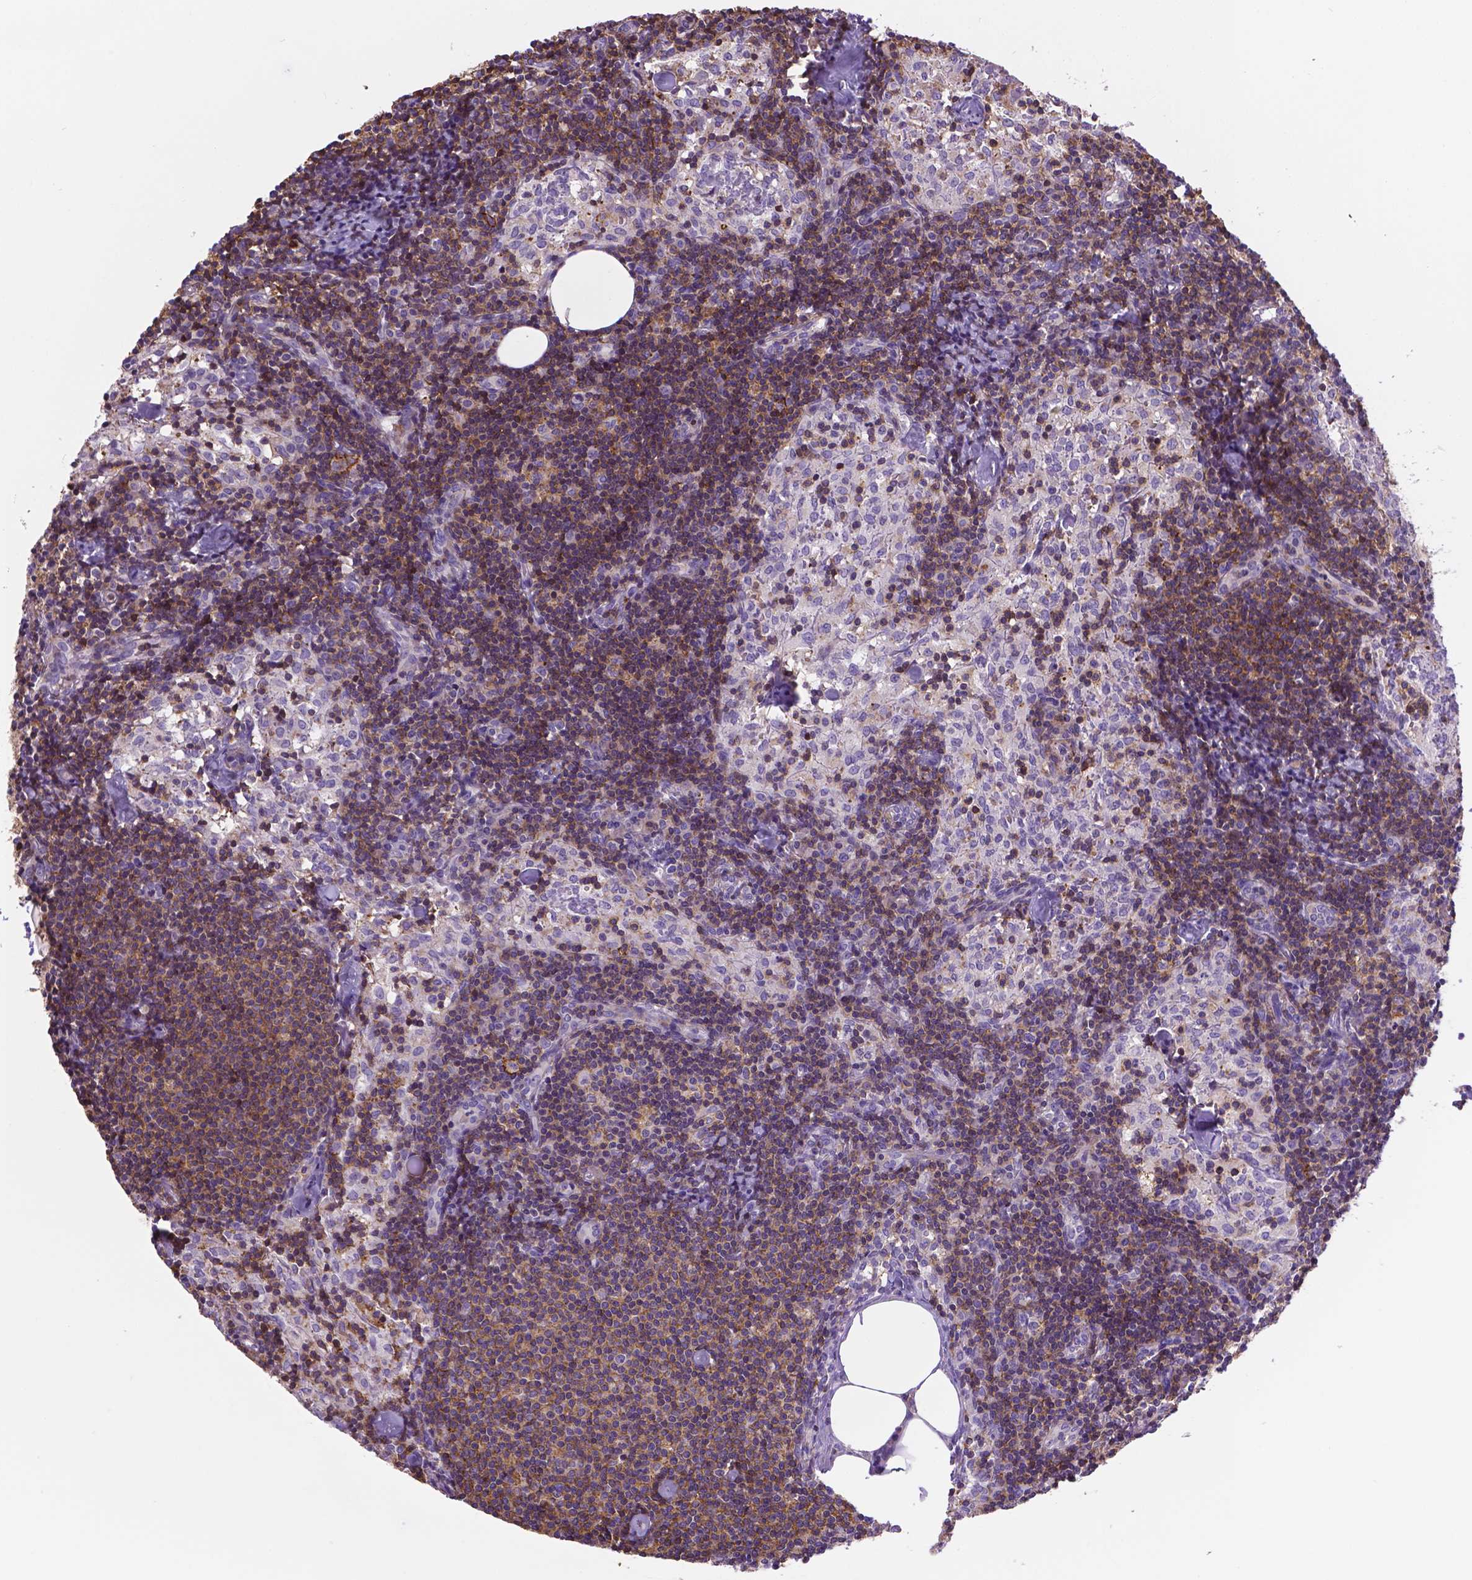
{"staining": {"intensity": "negative", "quantity": "none", "location": "none"}, "tissue": "lymph node", "cell_type": "Germinal center cells", "image_type": "normal", "snomed": [{"axis": "morphology", "description": "Normal tissue, NOS"}, {"axis": "topography", "description": "Lymph node"}], "caption": "Germinal center cells are negative for protein expression in benign human lymph node. (DAB (3,3'-diaminobenzidine) immunohistochemistry visualized using brightfield microscopy, high magnification).", "gene": "ACAD10", "patient": {"sex": "female", "age": 69}}